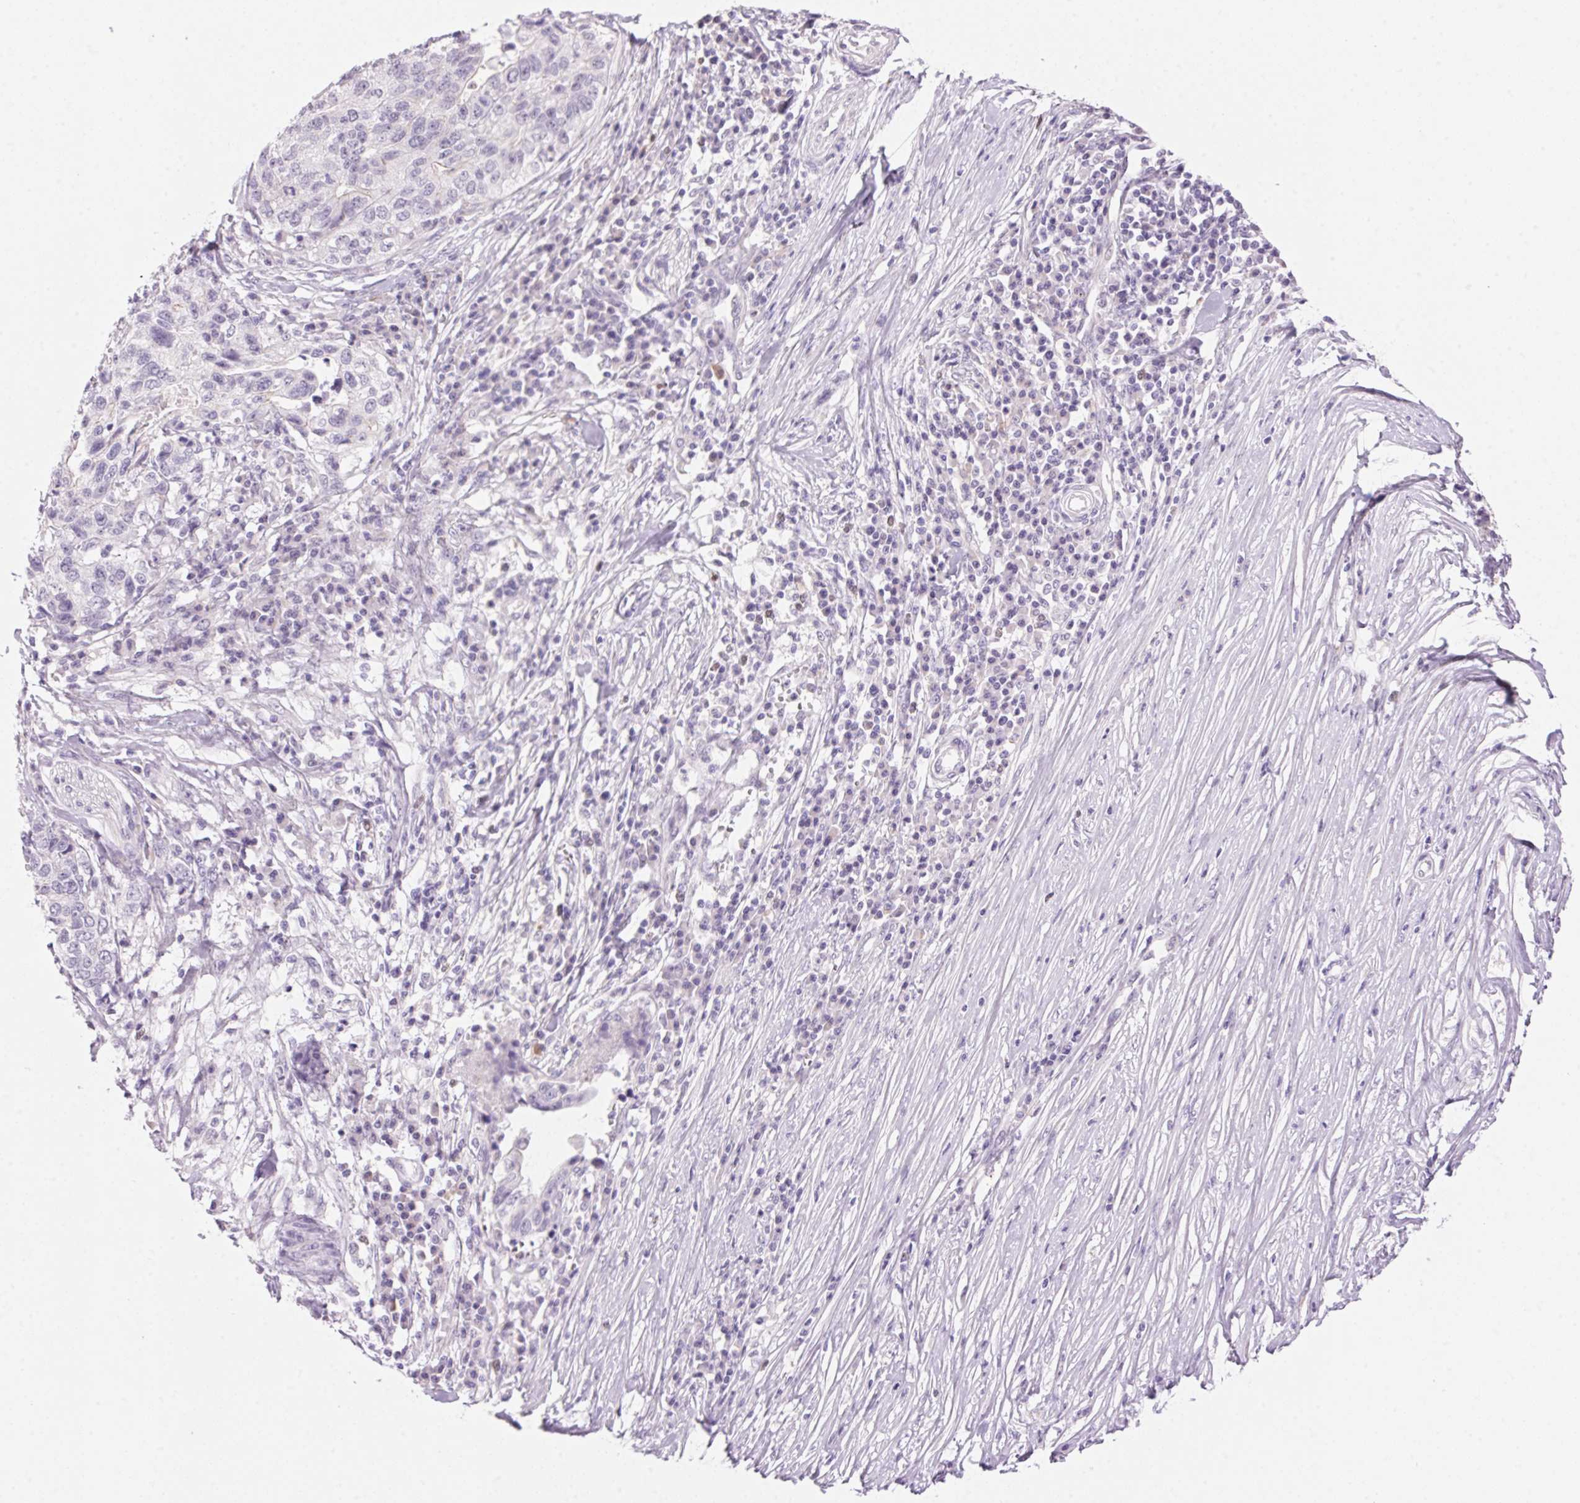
{"staining": {"intensity": "negative", "quantity": "none", "location": "none"}, "tissue": "stomach cancer", "cell_type": "Tumor cells", "image_type": "cancer", "snomed": [{"axis": "morphology", "description": "Adenocarcinoma, NOS"}, {"axis": "topography", "description": "Stomach, upper"}], "caption": "Protein analysis of stomach adenocarcinoma reveals no significant expression in tumor cells. (Immunohistochemistry, brightfield microscopy, high magnification).", "gene": "TEKT1", "patient": {"sex": "female", "age": 67}}